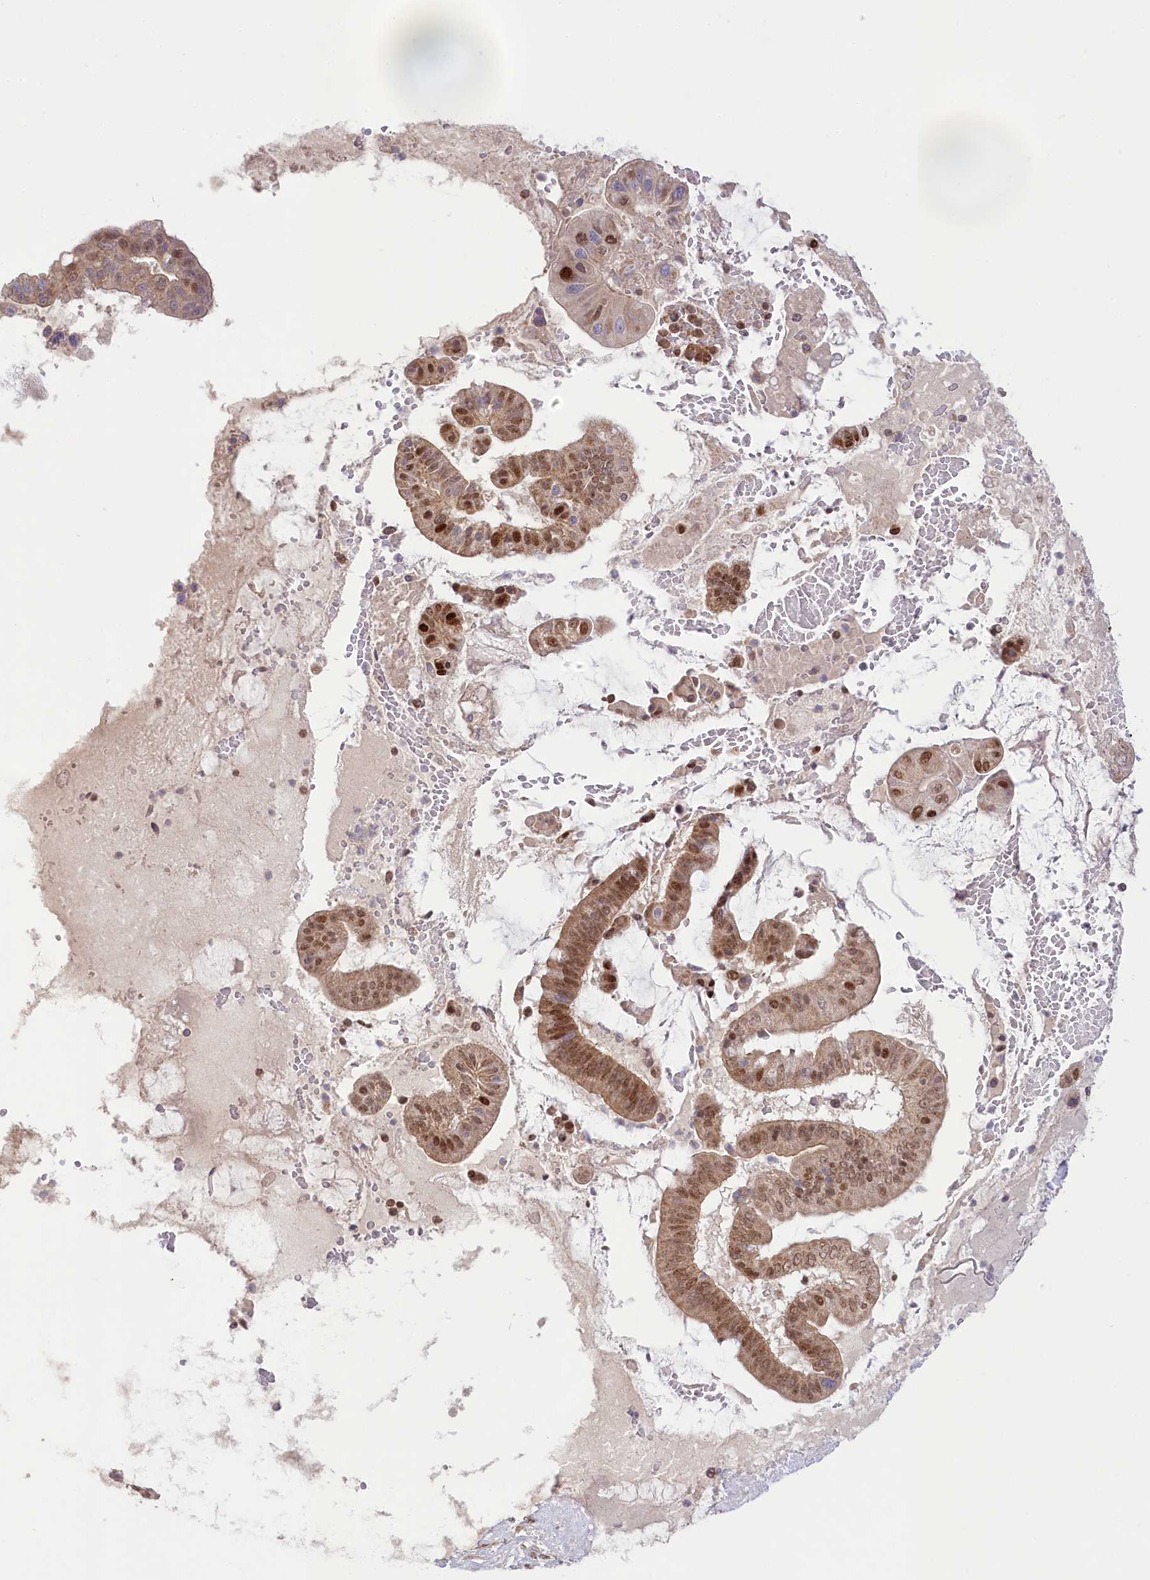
{"staining": {"intensity": "moderate", "quantity": ">75%", "location": "cytoplasmic/membranous,nuclear"}, "tissue": "pancreatic cancer", "cell_type": "Tumor cells", "image_type": "cancer", "snomed": [{"axis": "morphology", "description": "Inflammation, NOS"}, {"axis": "morphology", "description": "Adenocarcinoma, NOS"}, {"axis": "topography", "description": "Pancreas"}], "caption": "The immunohistochemical stain highlights moderate cytoplasmic/membranous and nuclear expression in tumor cells of pancreatic adenocarcinoma tissue. (DAB (3,3'-diaminobenzidine) IHC, brown staining for protein, blue staining for nuclei).", "gene": "PYURF", "patient": {"sex": "female", "age": 56}}